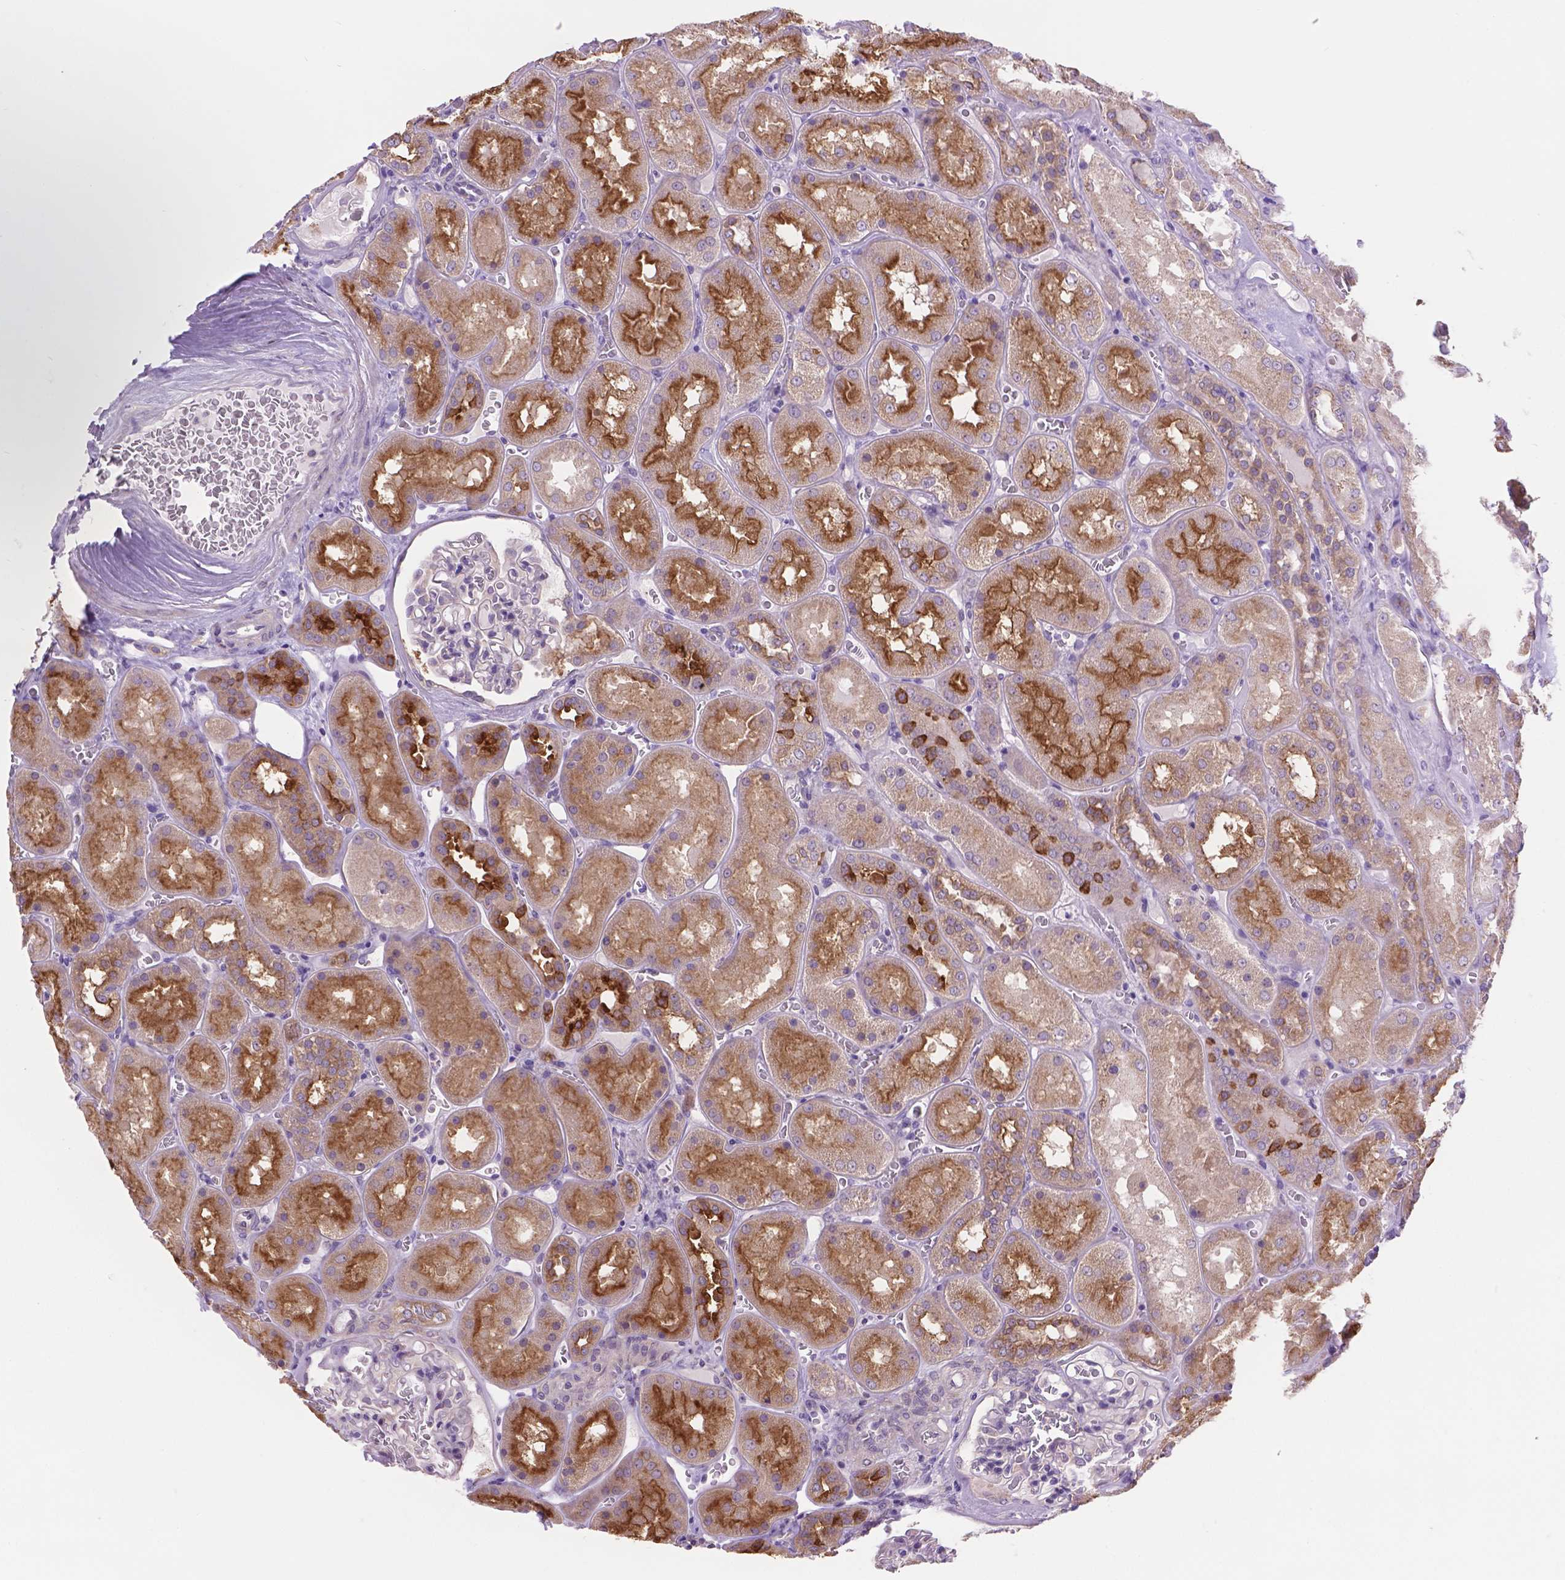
{"staining": {"intensity": "negative", "quantity": "none", "location": "none"}, "tissue": "kidney", "cell_type": "Cells in glomeruli", "image_type": "normal", "snomed": [{"axis": "morphology", "description": "Normal tissue, NOS"}, {"axis": "topography", "description": "Kidney"}], "caption": "IHC of unremarkable kidney reveals no expression in cells in glomeruli.", "gene": "CDH7", "patient": {"sex": "male", "age": 73}}